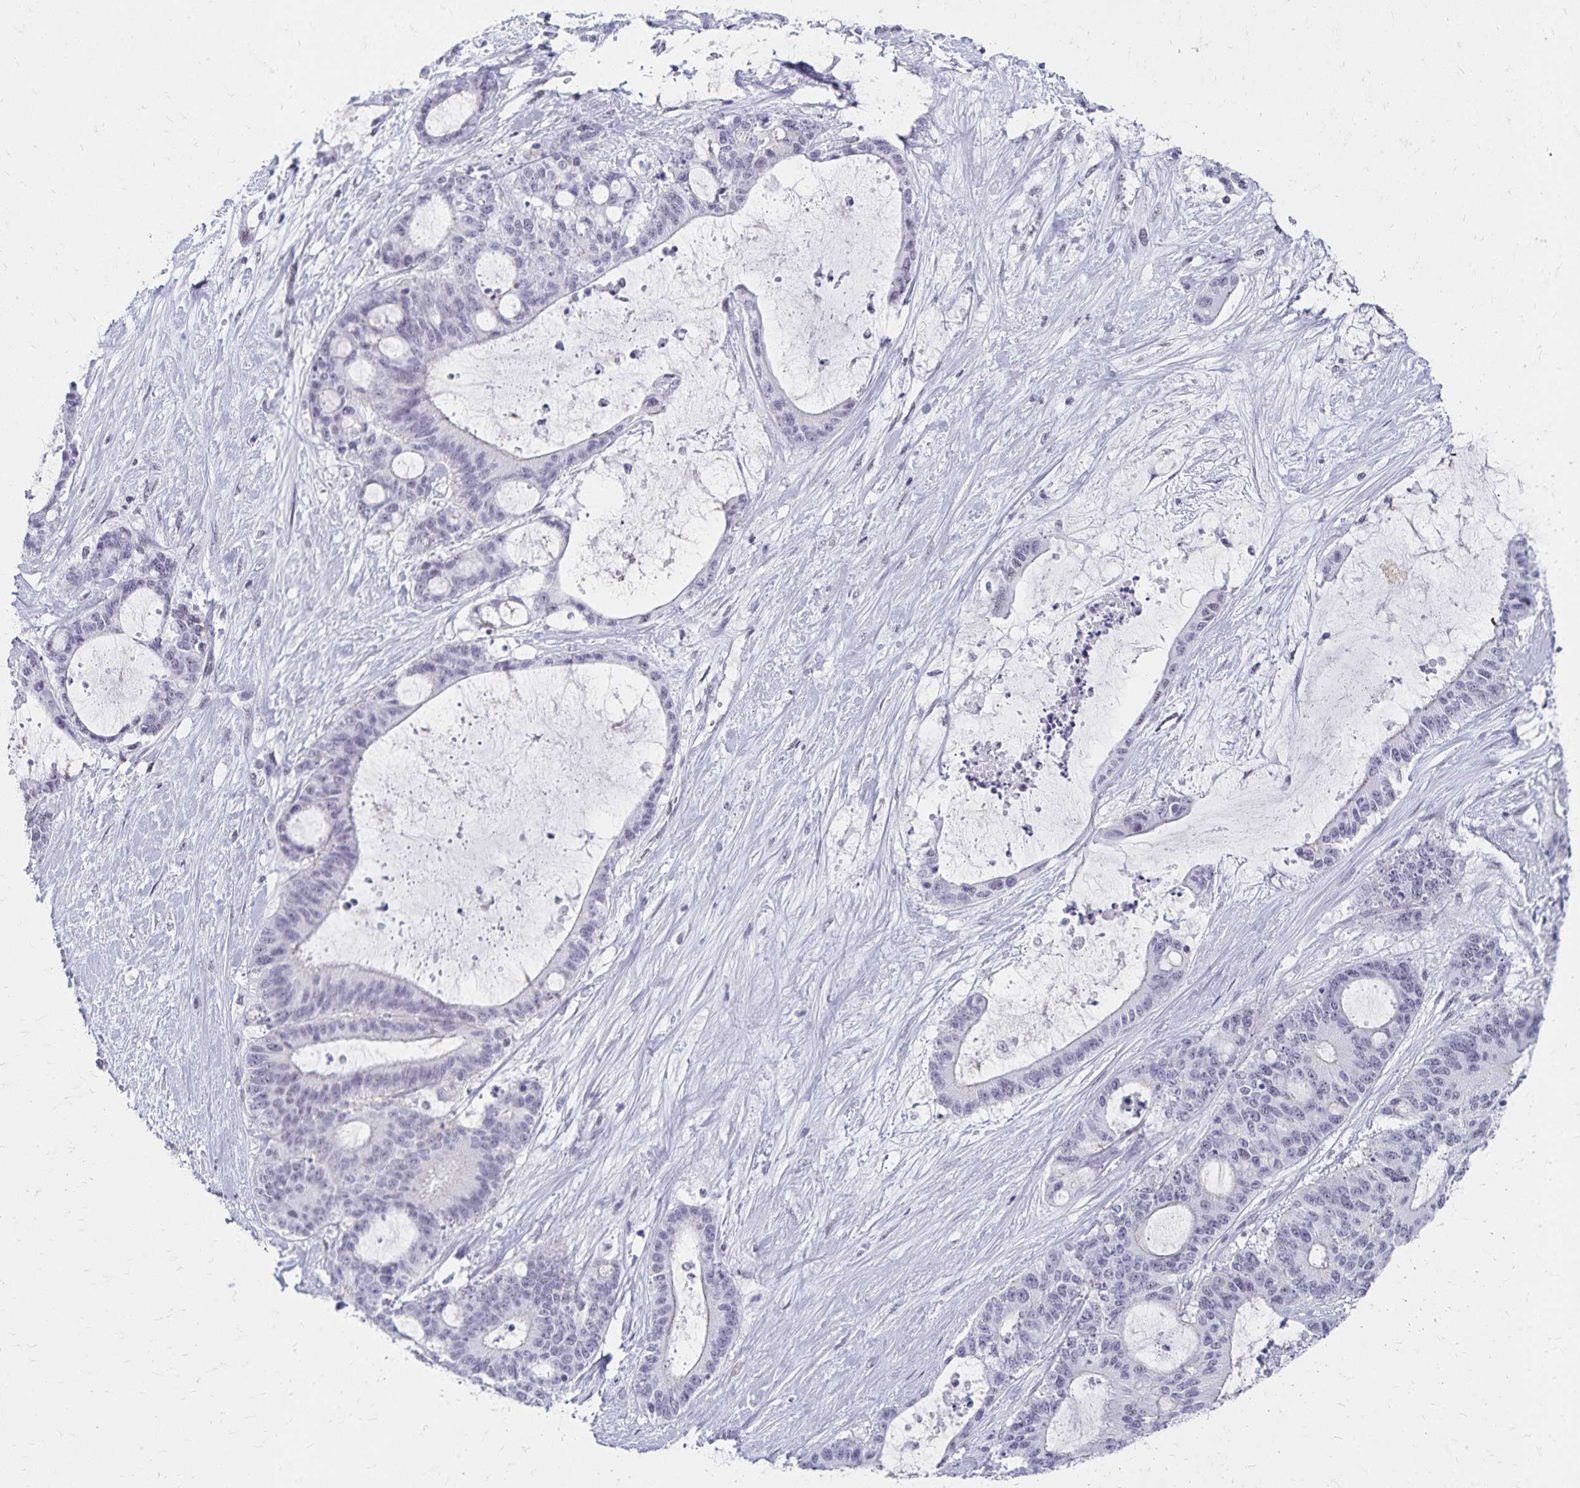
{"staining": {"intensity": "negative", "quantity": "none", "location": "none"}, "tissue": "liver cancer", "cell_type": "Tumor cells", "image_type": "cancer", "snomed": [{"axis": "morphology", "description": "Normal tissue, NOS"}, {"axis": "morphology", "description": "Cholangiocarcinoma"}, {"axis": "topography", "description": "Liver"}, {"axis": "topography", "description": "Peripheral nerve tissue"}], "caption": "This is an immunohistochemistry histopathology image of human liver cholangiocarcinoma. There is no staining in tumor cells.", "gene": "C20orf85", "patient": {"sex": "female", "age": 73}}